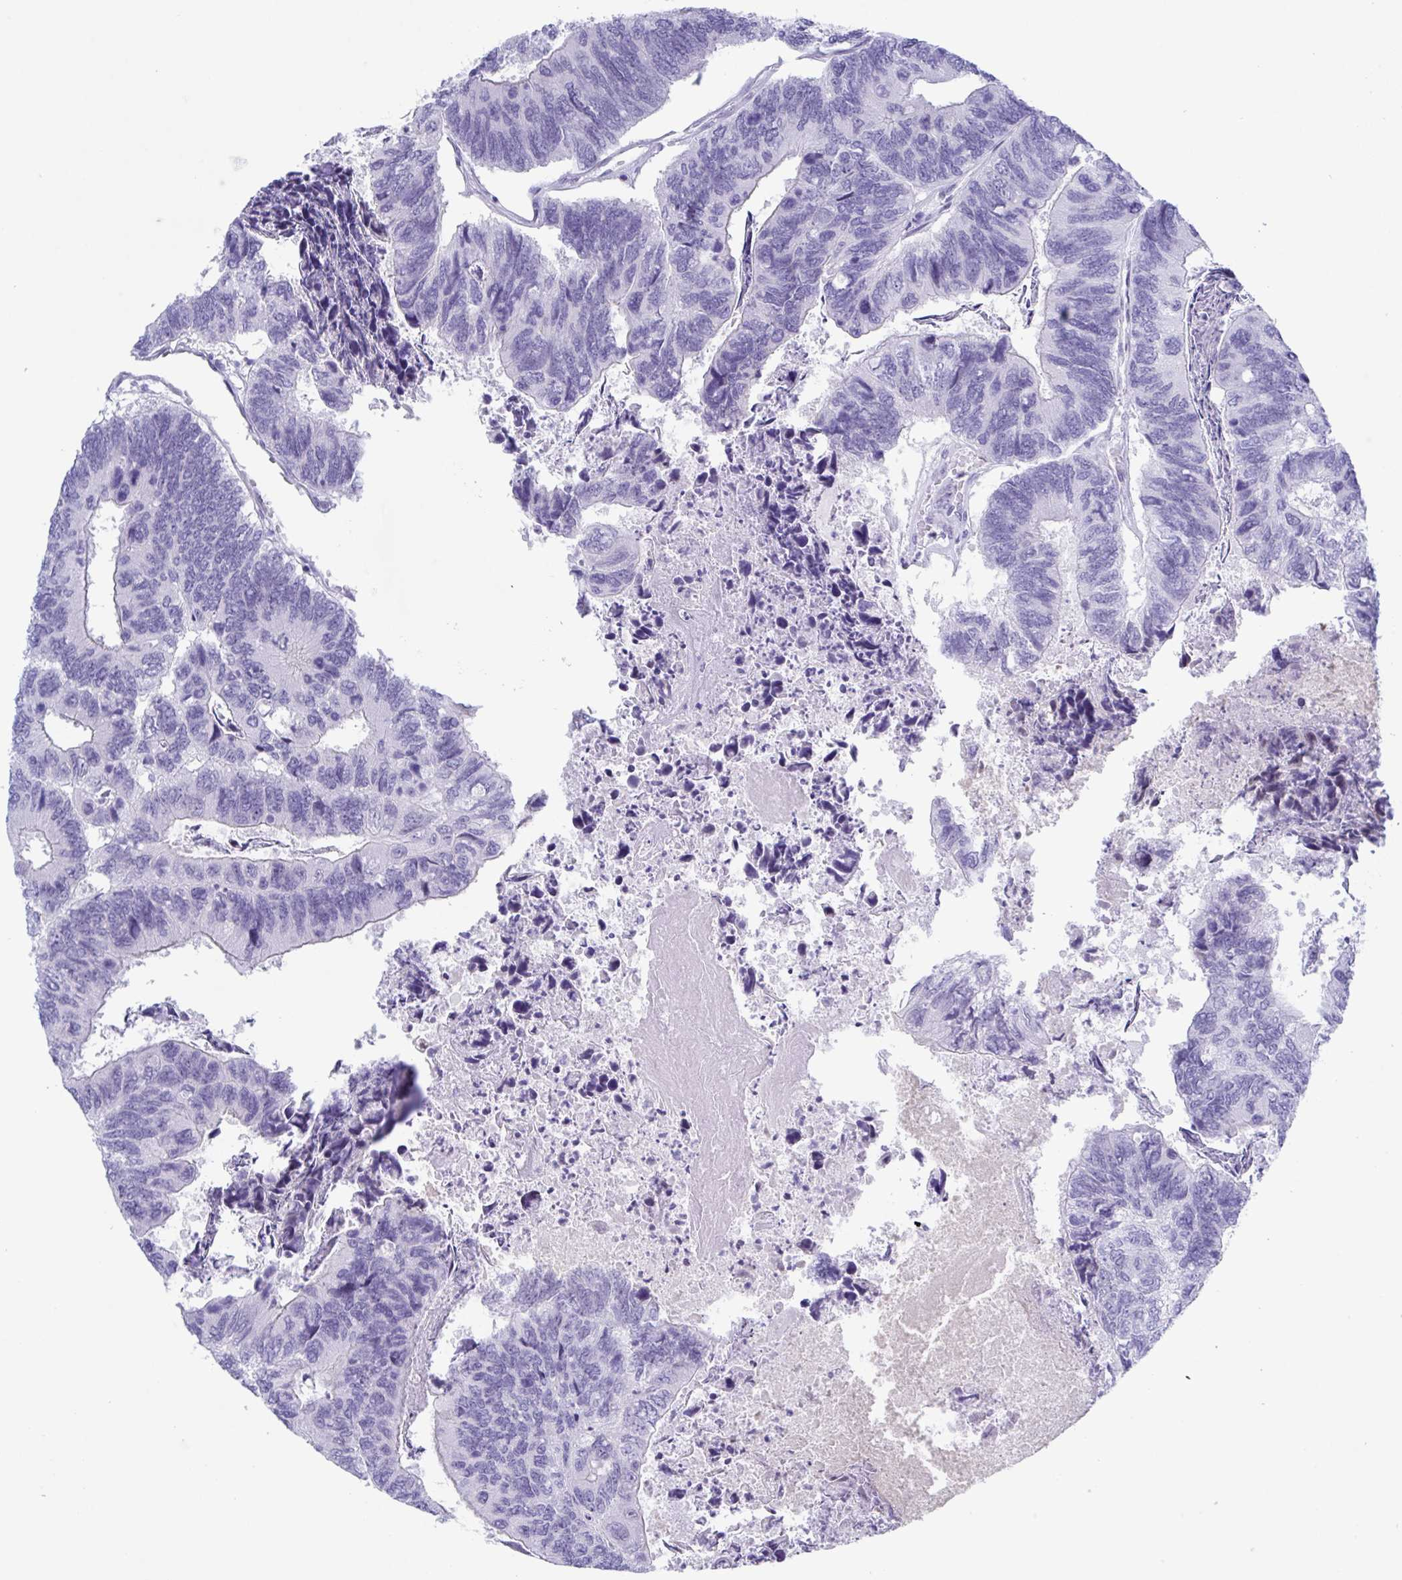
{"staining": {"intensity": "negative", "quantity": "none", "location": "none"}, "tissue": "colorectal cancer", "cell_type": "Tumor cells", "image_type": "cancer", "snomed": [{"axis": "morphology", "description": "Adenocarcinoma, NOS"}, {"axis": "topography", "description": "Colon"}], "caption": "The photomicrograph displays no significant positivity in tumor cells of colorectal adenocarcinoma.", "gene": "CDX4", "patient": {"sex": "female", "age": 67}}